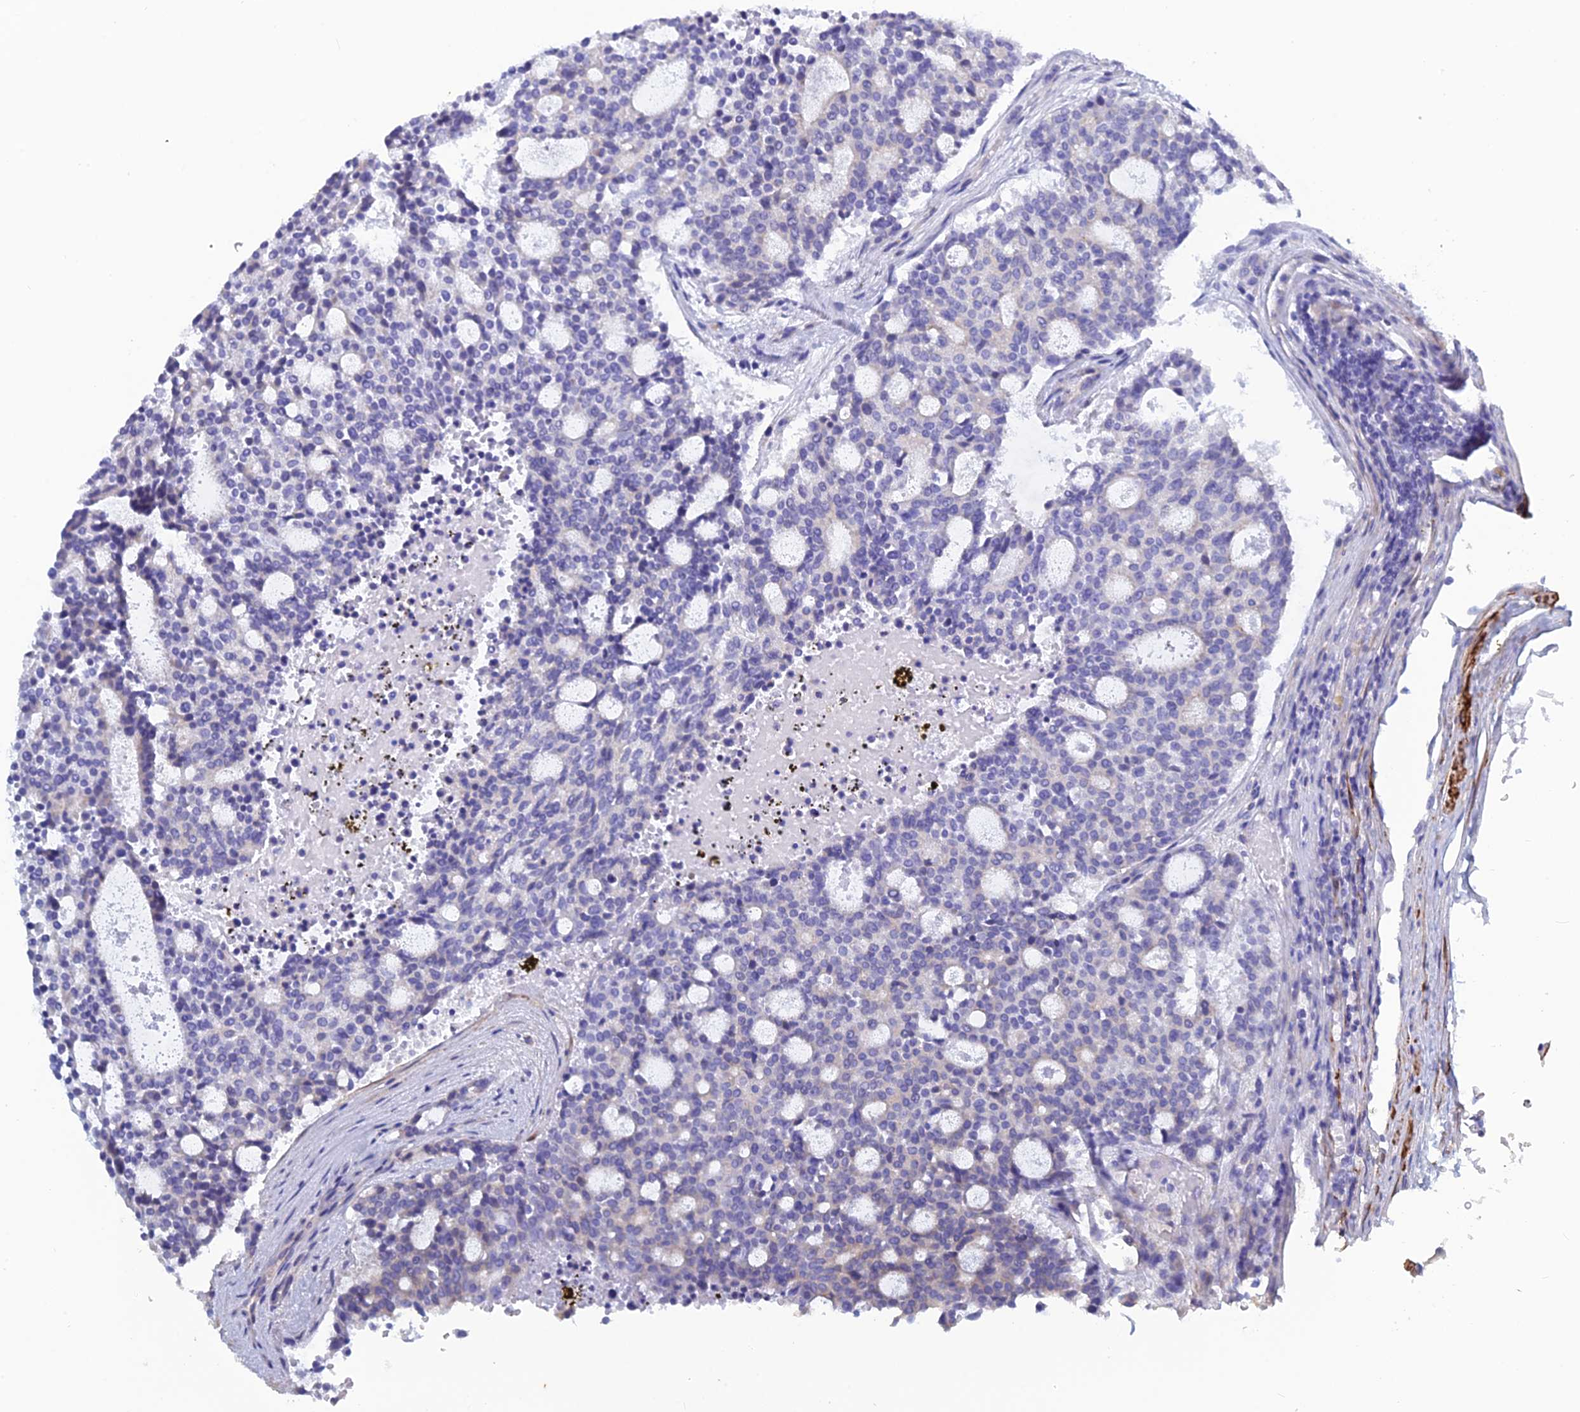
{"staining": {"intensity": "negative", "quantity": "none", "location": "none"}, "tissue": "carcinoid", "cell_type": "Tumor cells", "image_type": "cancer", "snomed": [{"axis": "morphology", "description": "Carcinoid, malignant, NOS"}, {"axis": "topography", "description": "Pancreas"}], "caption": "Immunohistochemistry (IHC) of carcinoid demonstrates no positivity in tumor cells.", "gene": "PCDHA8", "patient": {"sex": "female", "age": 54}}